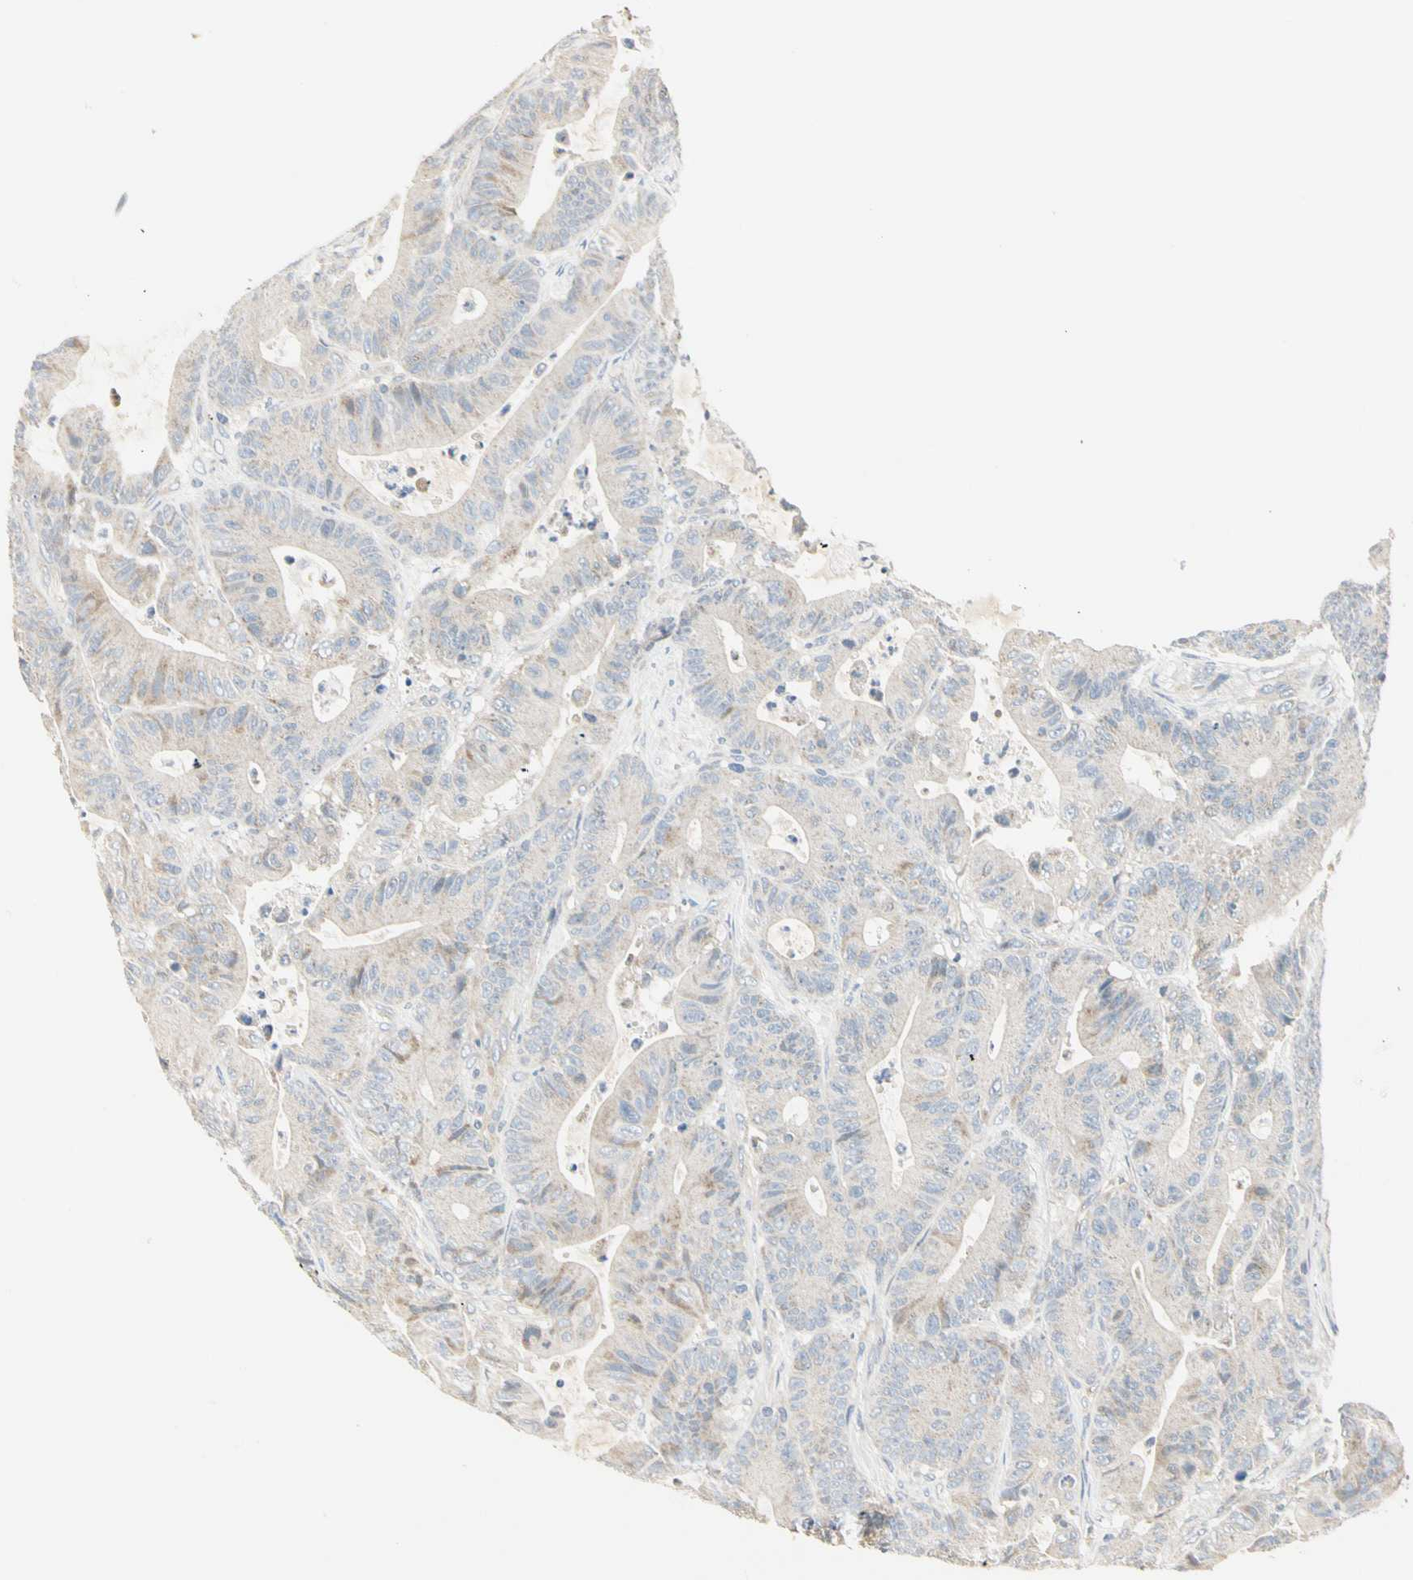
{"staining": {"intensity": "weak", "quantity": "<25%", "location": "cytoplasmic/membranous"}, "tissue": "colorectal cancer", "cell_type": "Tumor cells", "image_type": "cancer", "snomed": [{"axis": "morphology", "description": "Adenocarcinoma, NOS"}, {"axis": "topography", "description": "Colon"}], "caption": "Immunohistochemistry histopathology image of neoplastic tissue: colorectal cancer stained with DAB (3,3'-diaminobenzidine) shows no significant protein staining in tumor cells. Brightfield microscopy of immunohistochemistry (IHC) stained with DAB (brown) and hematoxylin (blue), captured at high magnification.", "gene": "GPR153", "patient": {"sex": "female", "age": 84}}